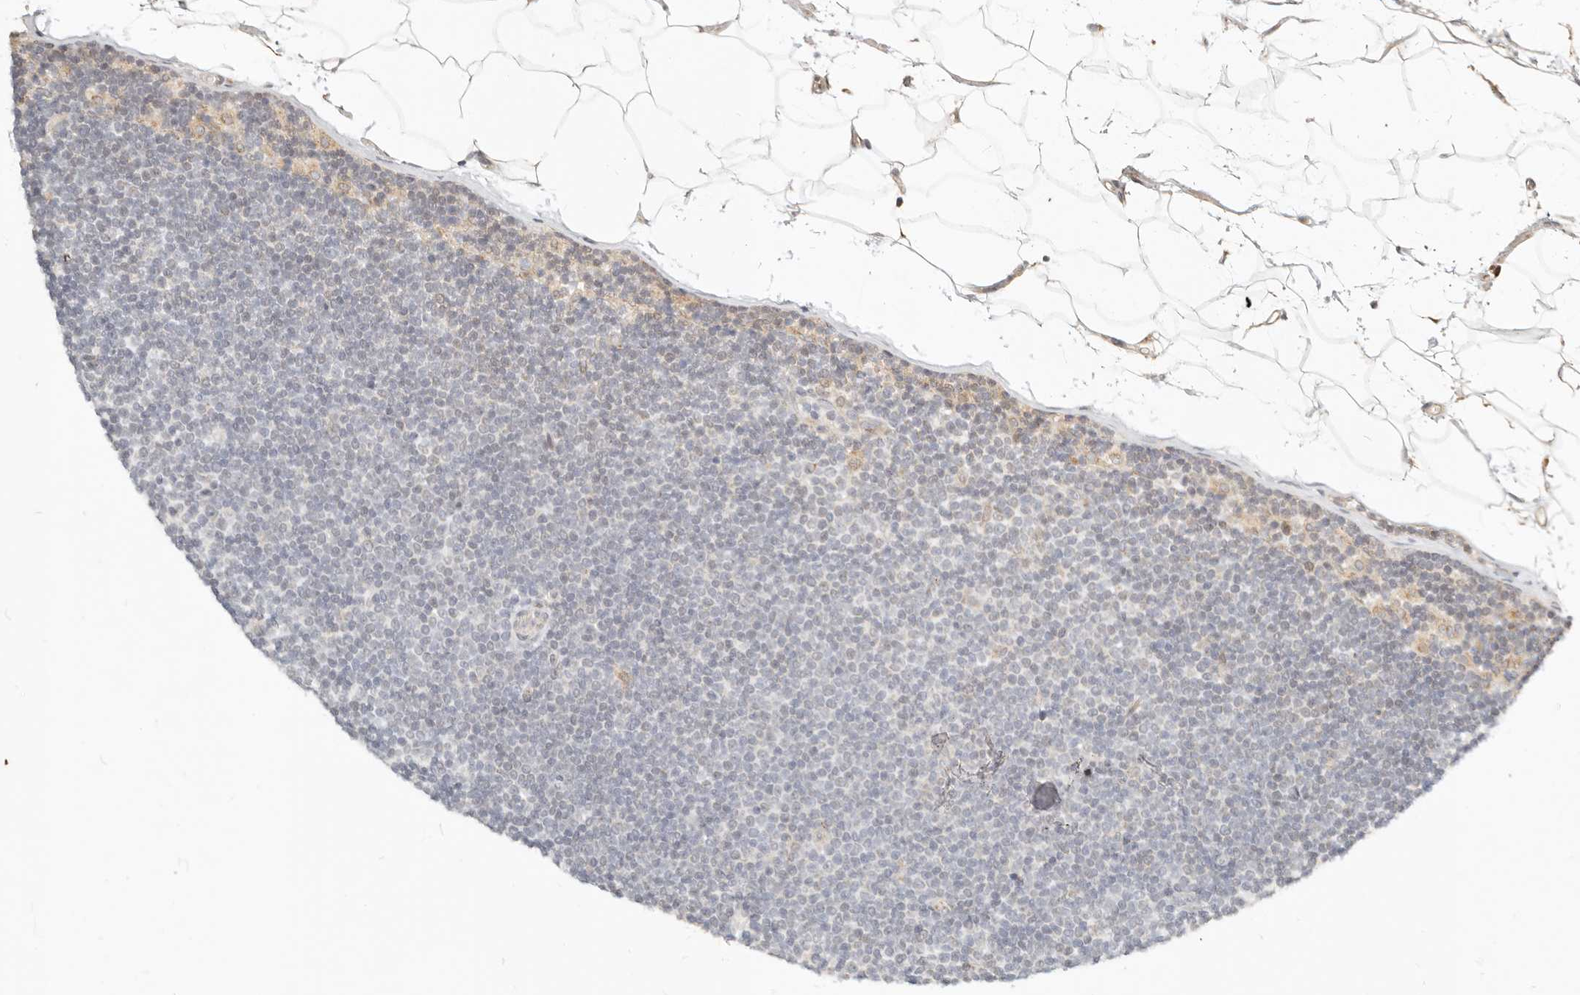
{"staining": {"intensity": "negative", "quantity": "none", "location": "none"}, "tissue": "lymphoma", "cell_type": "Tumor cells", "image_type": "cancer", "snomed": [{"axis": "morphology", "description": "Malignant lymphoma, non-Hodgkin's type, Low grade"}, {"axis": "topography", "description": "Lymph node"}], "caption": "Tumor cells show no significant protein staining in malignant lymphoma, non-Hodgkin's type (low-grade). (Stains: DAB immunohistochemistry with hematoxylin counter stain, Microscopy: brightfield microscopy at high magnification).", "gene": "FAM20B", "patient": {"sex": "female", "age": 53}}